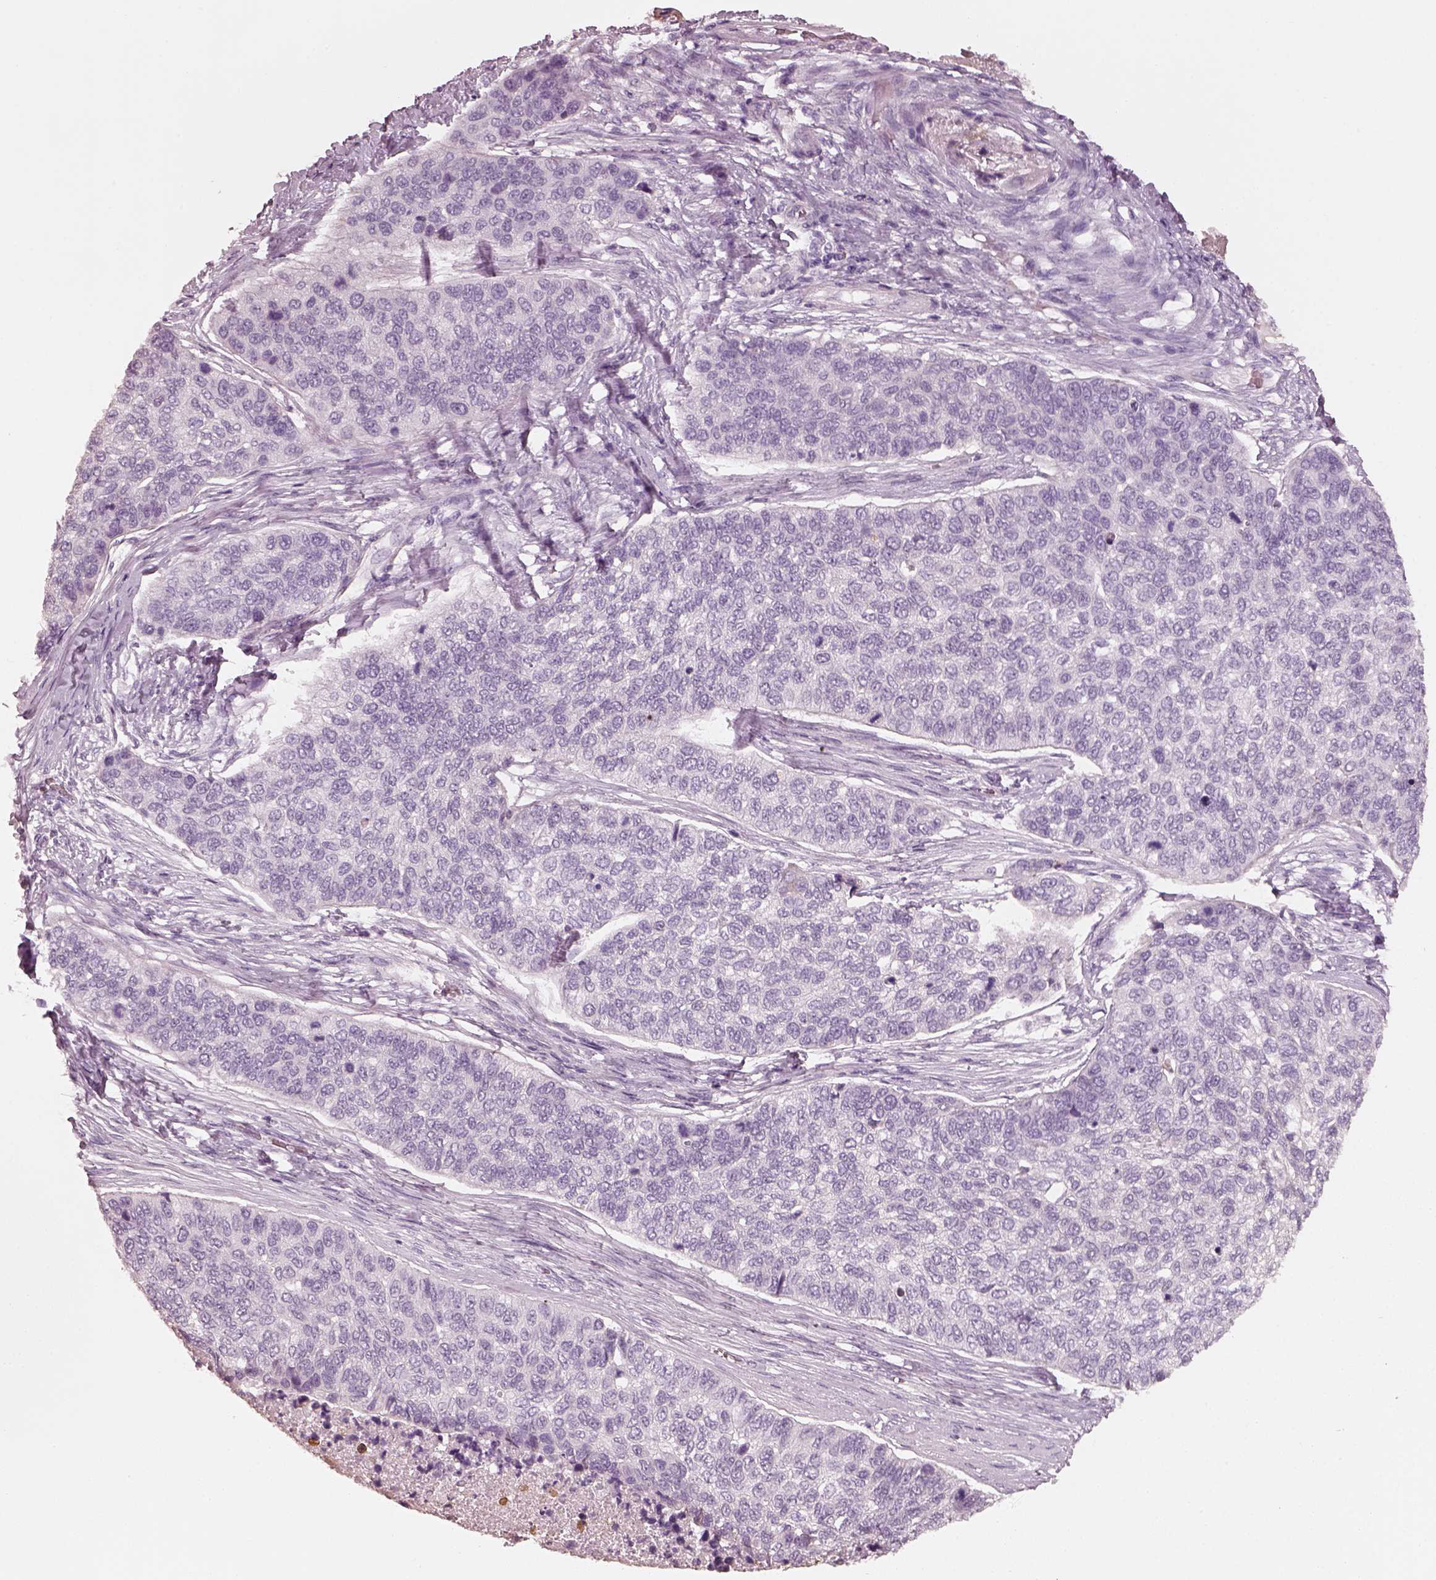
{"staining": {"intensity": "negative", "quantity": "none", "location": "none"}, "tissue": "lung cancer", "cell_type": "Tumor cells", "image_type": "cancer", "snomed": [{"axis": "morphology", "description": "Squamous cell carcinoma, NOS"}, {"axis": "topography", "description": "Lung"}], "caption": "A high-resolution image shows immunohistochemistry staining of lung cancer, which displays no significant expression in tumor cells.", "gene": "RS1", "patient": {"sex": "male", "age": 69}}